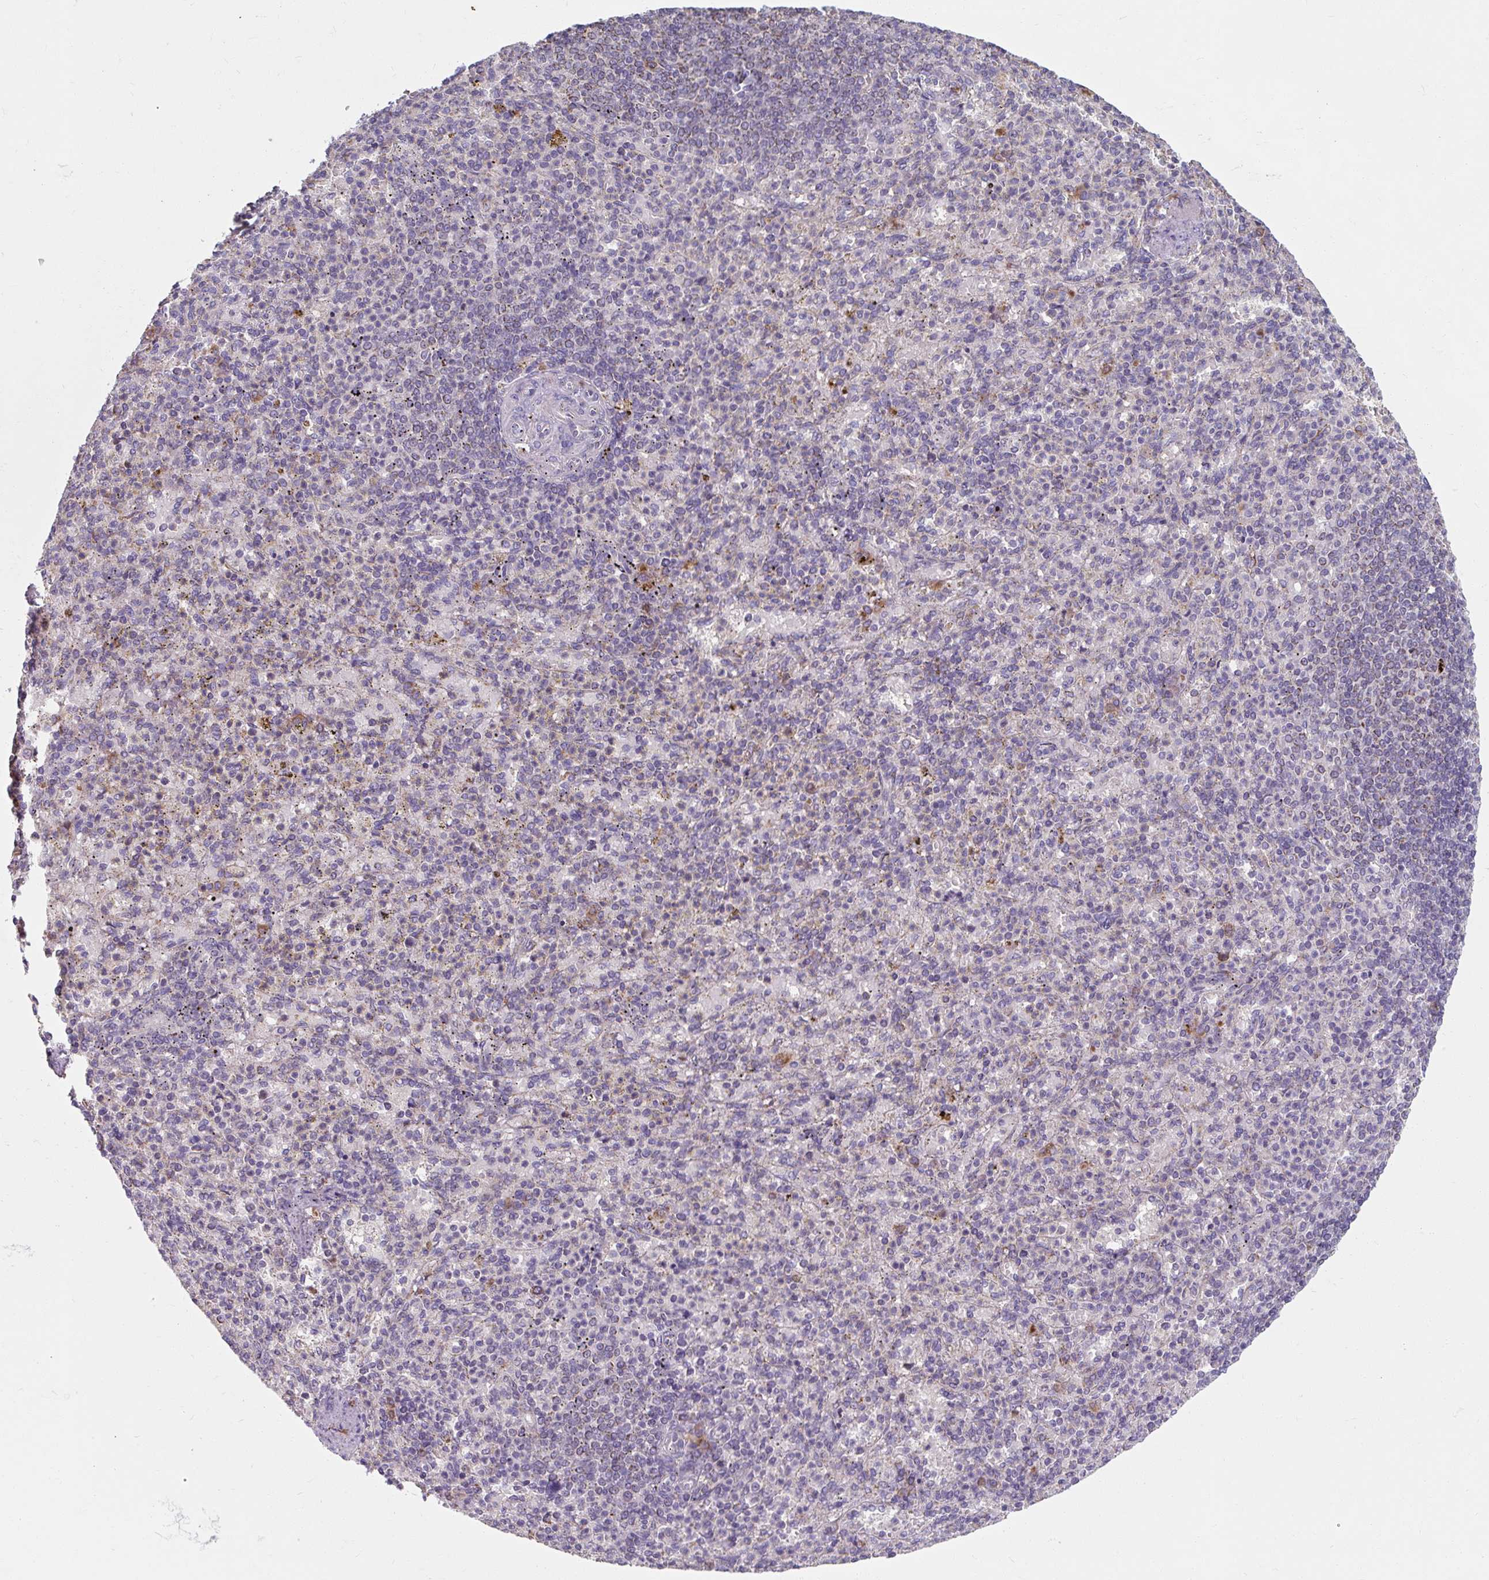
{"staining": {"intensity": "negative", "quantity": "none", "location": "none"}, "tissue": "spleen", "cell_type": "Cells in red pulp", "image_type": "normal", "snomed": [{"axis": "morphology", "description": "Normal tissue, NOS"}, {"axis": "topography", "description": "Spleen"}], "caption": "This is a image of IHC staining of benign spleen, which shows no expression in cells in red pulp.", "gene": "TSEN54", "patient": {"sex": "female", "age": 74}}